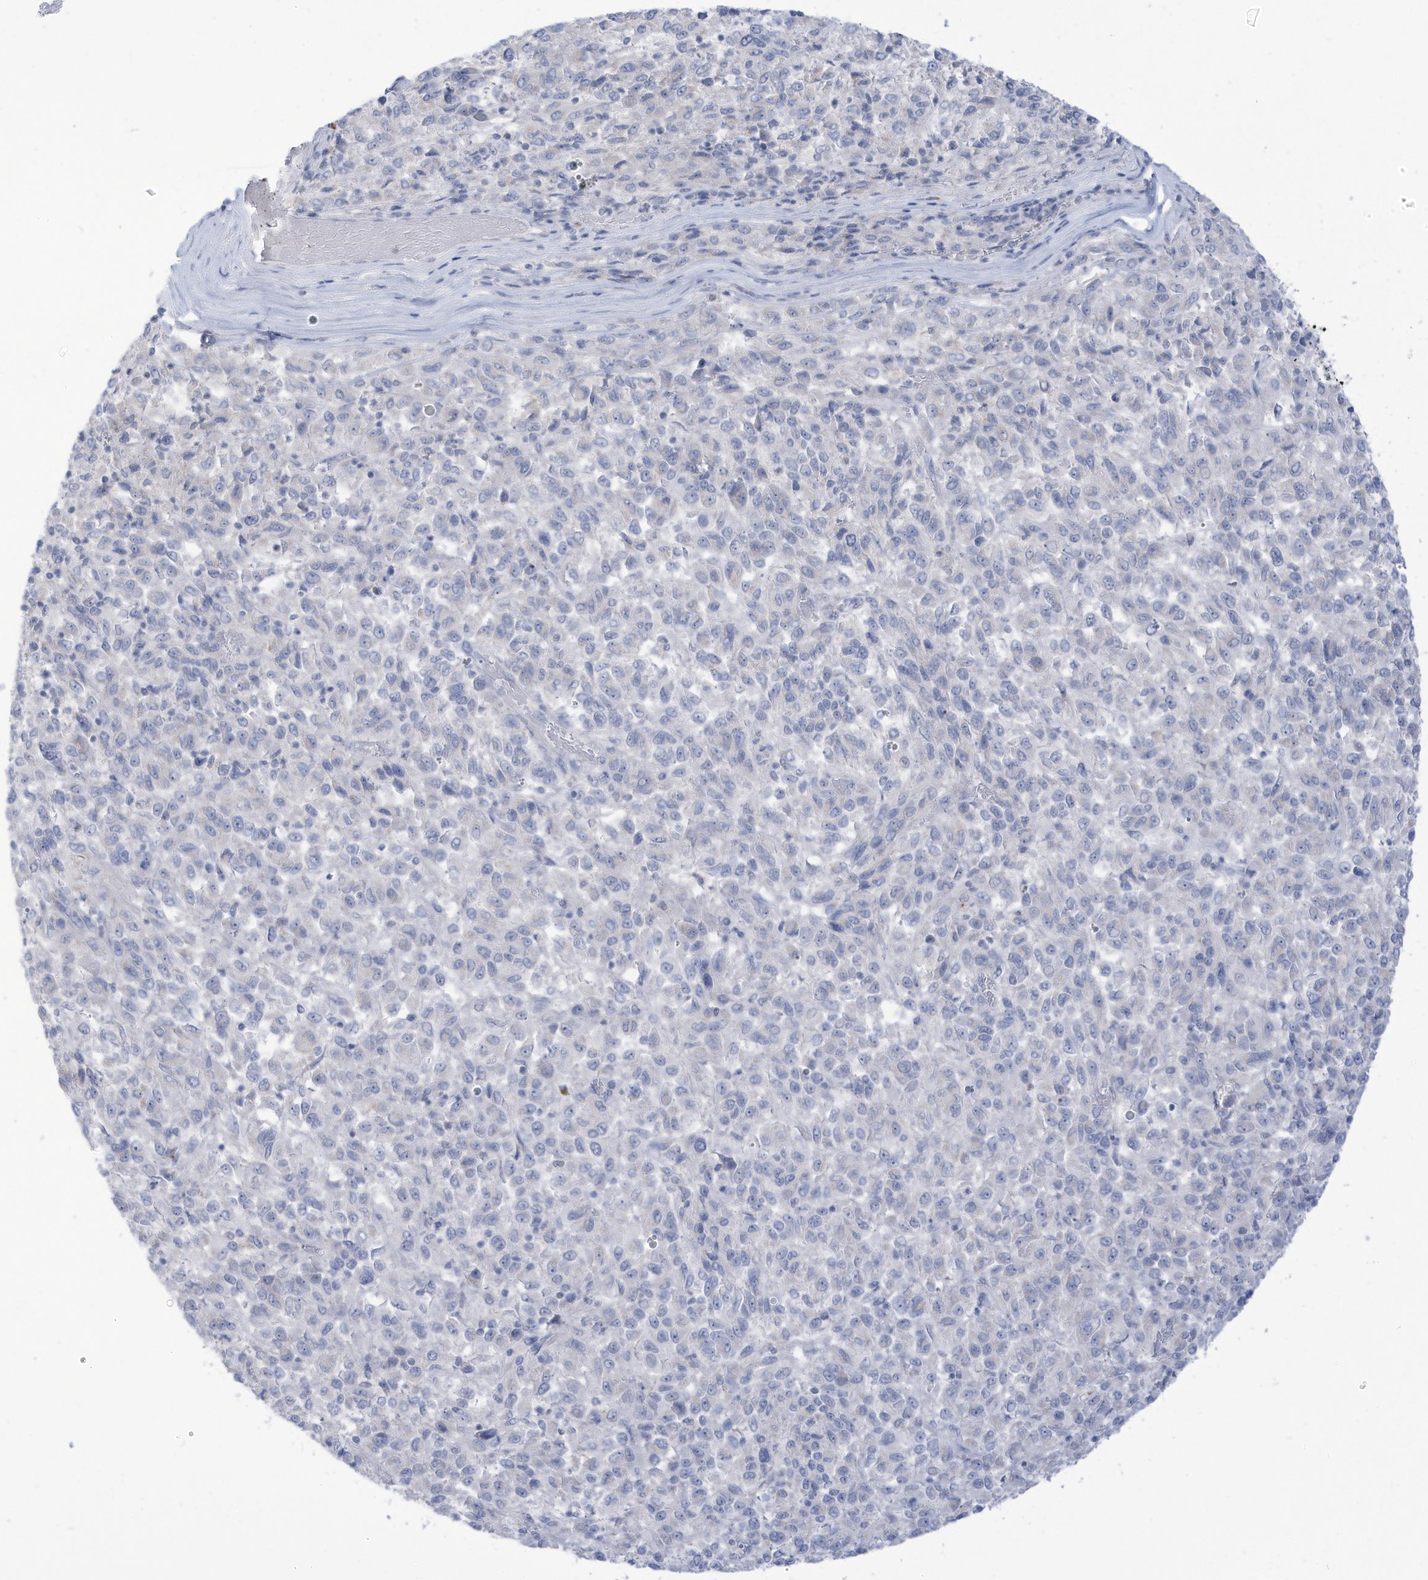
{"staining": {"intensity": "negative", "quantity": "none", "location": "none"}, "tissue": "melanoma", "cell_type": "Tumor cells", "image_type": "cancer", "snomed": [{"axis": "morphology", "description": "Malignant melanoma, Metastatic site"}, {"axis": "topography", "description": "Lung"}], "caption": "Malignant melanoma (metastatic site) was stained to show a protein in brown. There is no significant expression in tumor cells. The staining is performed using DAB (3,3'-diaminobenzidine) brown chromogen with nuclei counter-stained in using hematoxylin.", "gene": "OGT", "patient": {"sex": "male", "age": 64}}